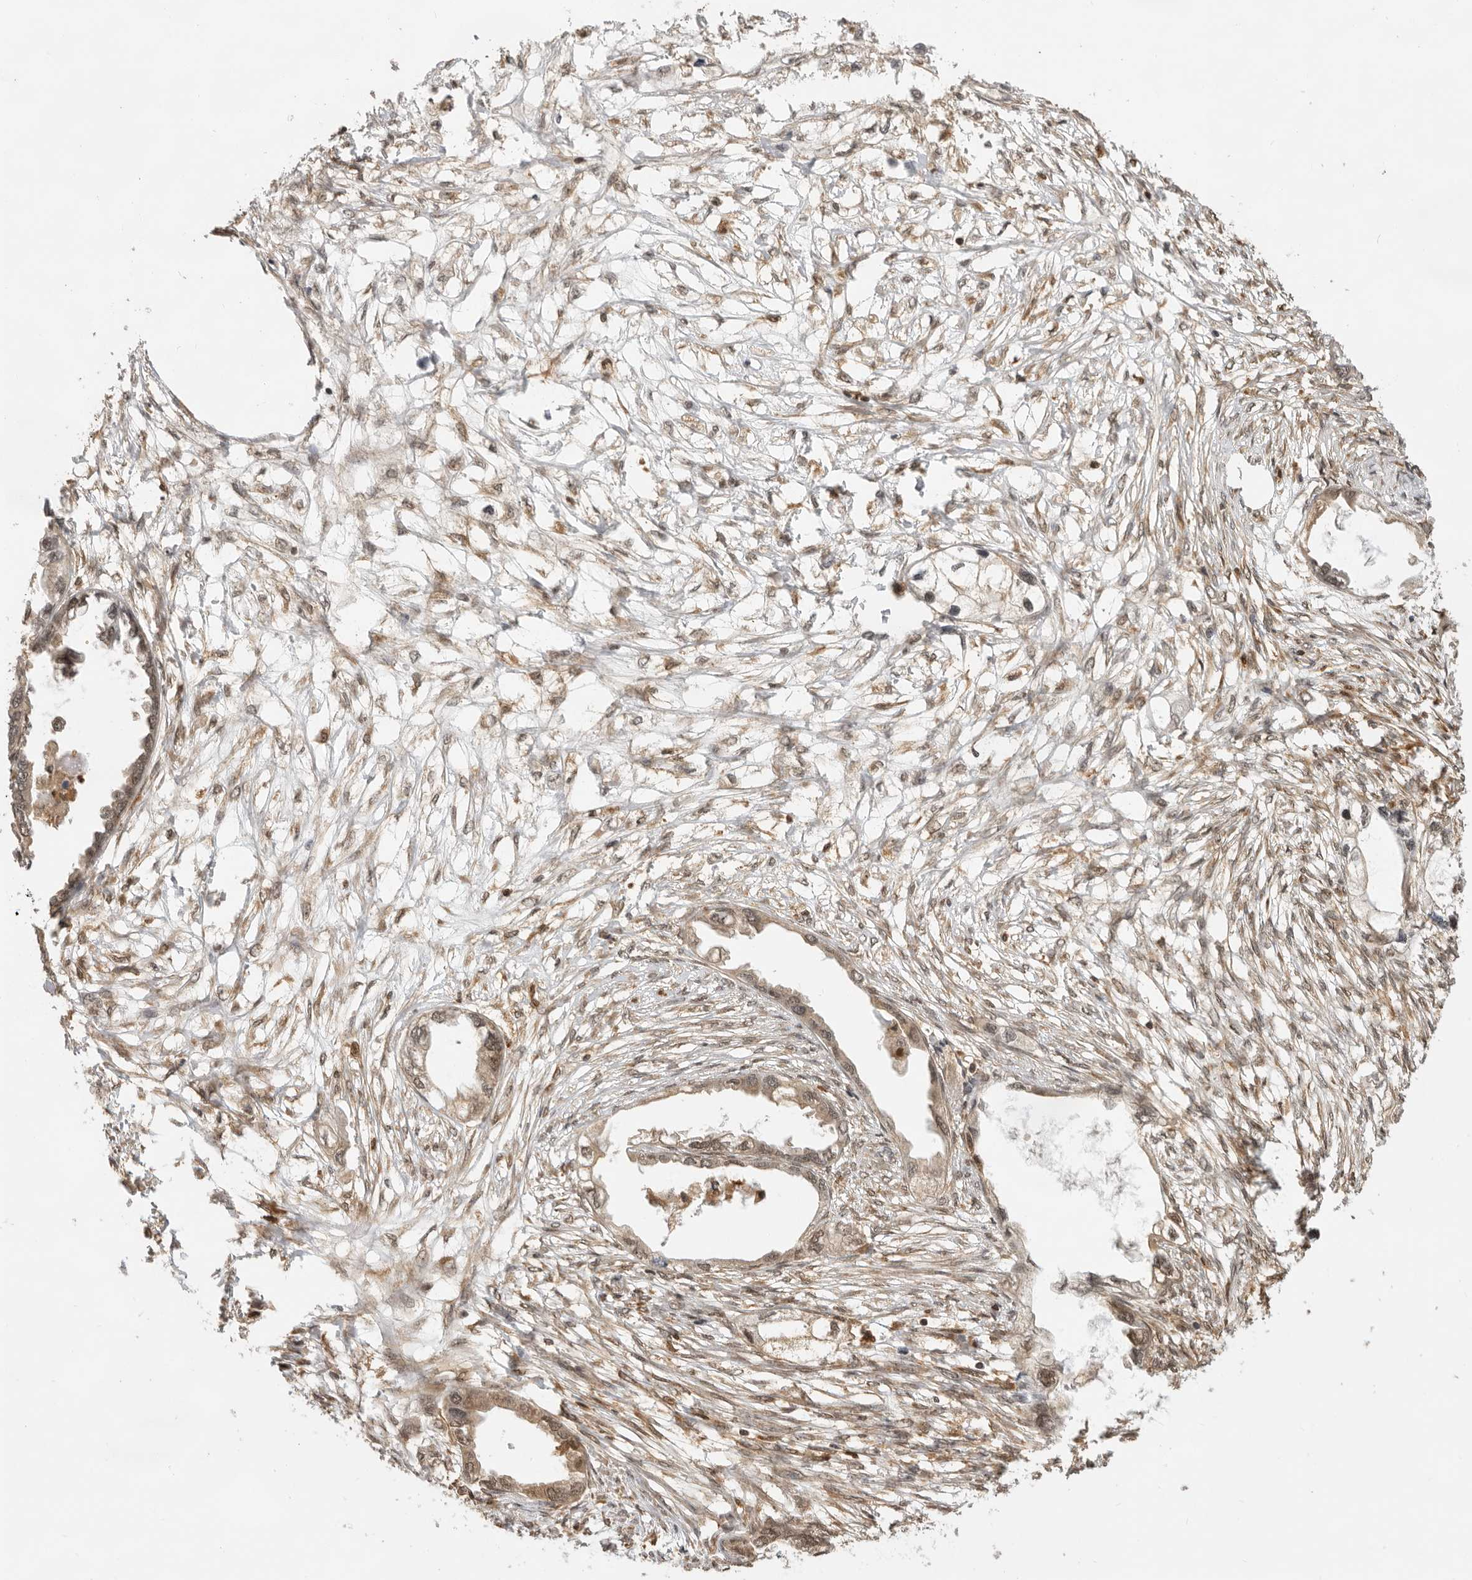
{"staining": {"intensity": "weak", "quantity": "25%-75%", "location": "cytoplasmic/membranous"}, "tissue": "endometrial cancer", "cell_type": "Tumor cells", "image_type": "cancer", "snomed": [{"axis": "morphology", "description": "Adenocarcinoma, NOS"}, {"axis": "morphology", "description": "Adenocarcinoma, metastatic, NOS"}, {"axis": "topography", "description": "Adipose tissue"}, {"axis": "topography", "description": "Endometrium"}], "caption": "Protein expression by immunohistochemistry (IHC) demonstrates weak cytoplasmic/membranous positivity in about 25%-75% of tumor cells in endometrial cancer.", "gene": "ADPRS", "patient": {"sex": "female", "age": 67}}